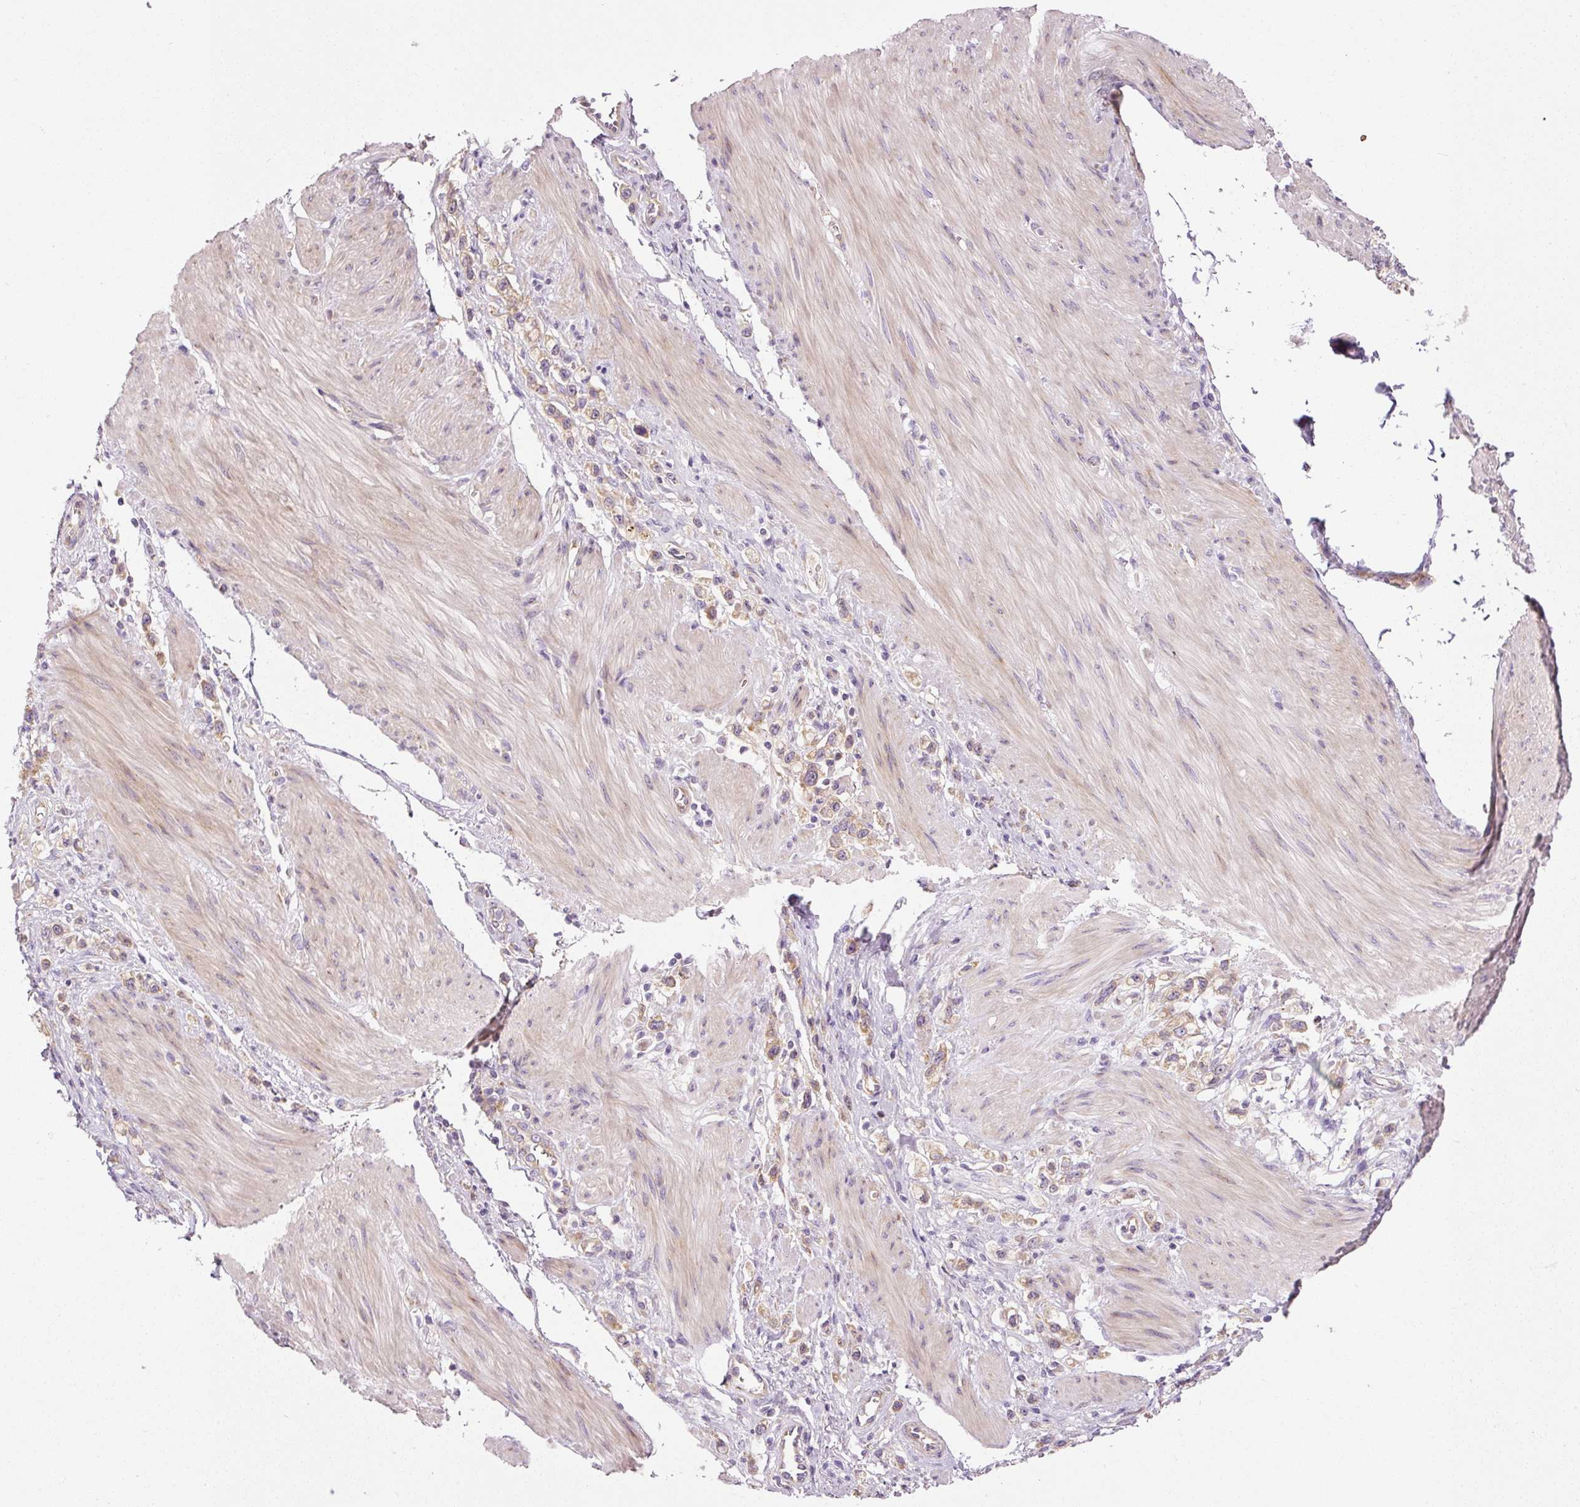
{"staining": {"intensity": "weak", "quantity": ">75%", "location": "cytoplasmic/membranous"}, "tissue": "stomach cancer", "cell_type": "Tumor cells", "image_type": "cancer", "snomed": [{"axis": "morphology", "description": "Adenocarcinoma, NOS"}, {"axis": "topography", "description": "Stomach"}], "caption": "Tumor cells exhibit weak cytoplasmic/membranous positivity in approximately >75% of cells in stomach cancer. (Brightfield microscopy of DAB IHC at high magnification).", "gene": "RPL10A", "patient": {"sex": "female", "age": 65}}